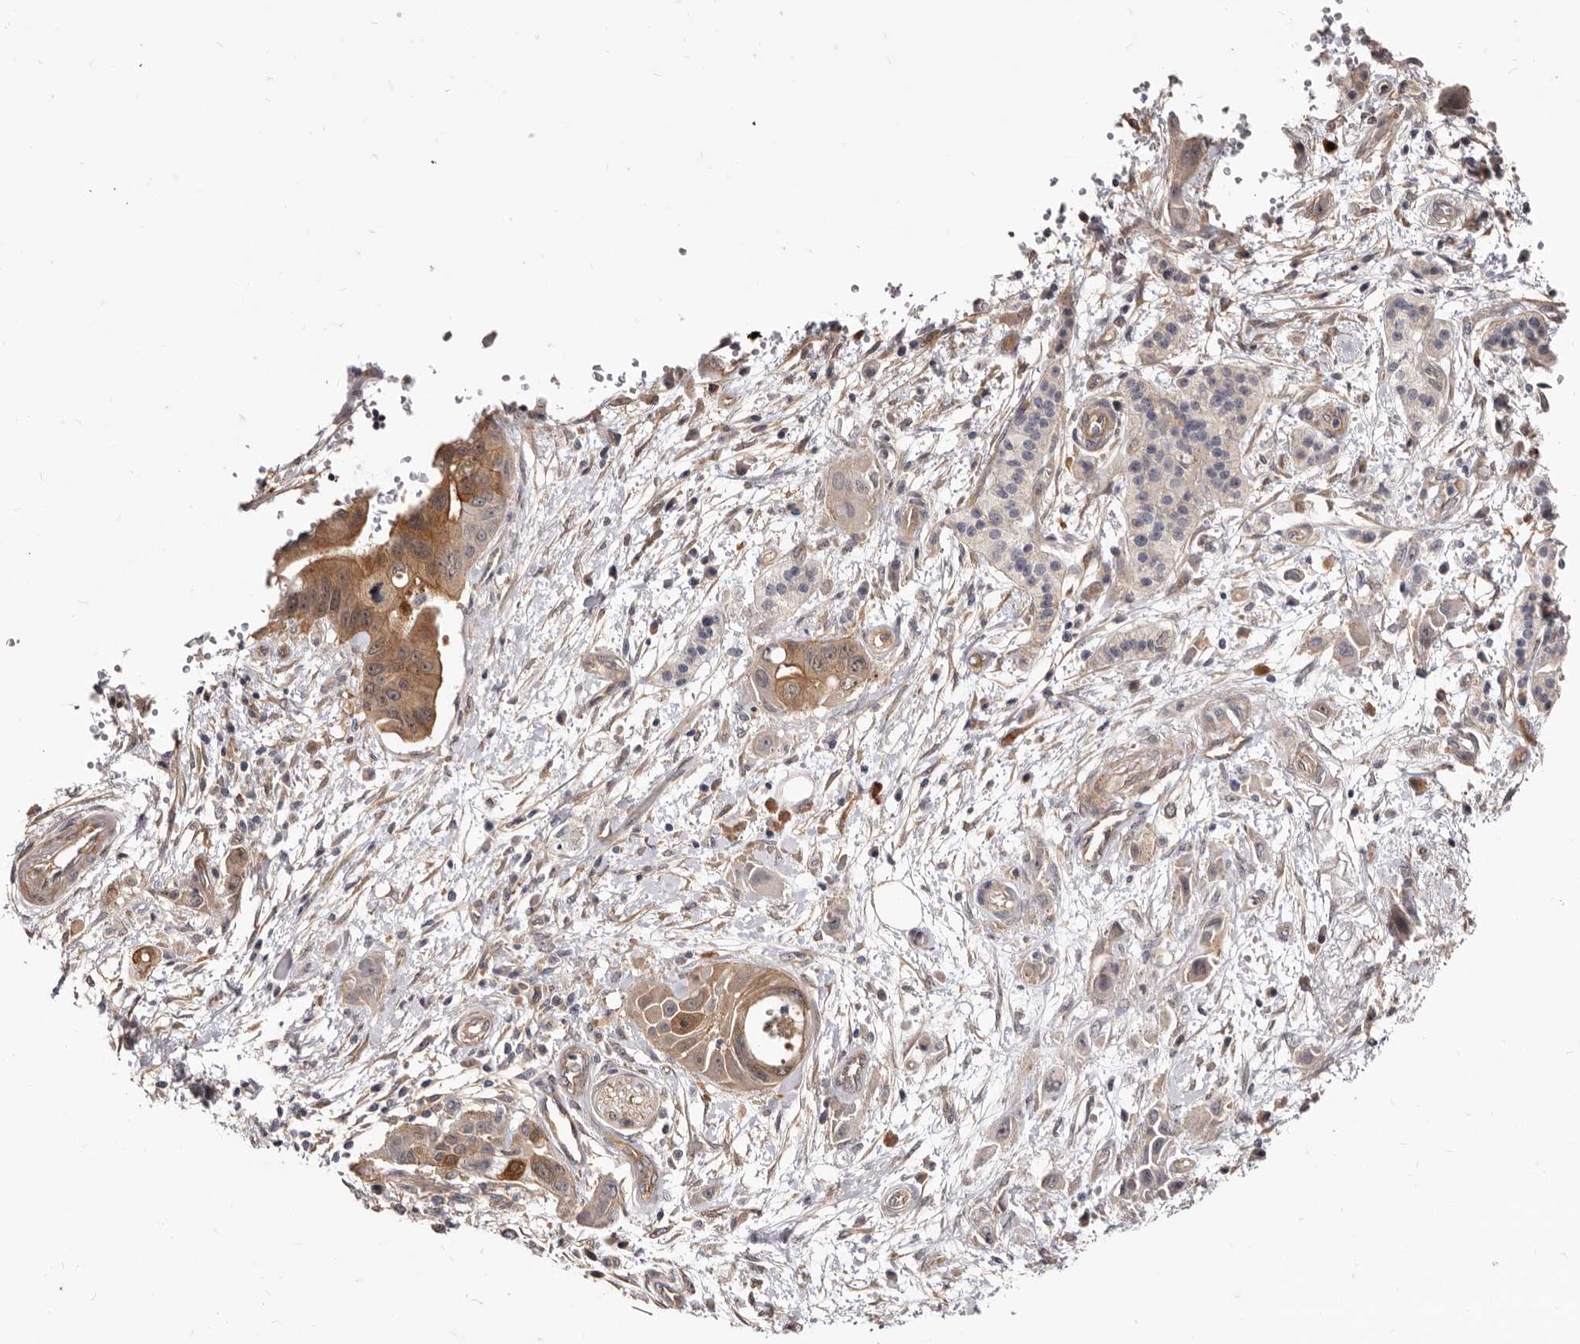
{"staining": {"intensity": "moderate", "quantity": "25%-75%", "location": "cytoplasmic/membranous,nuclear"}, "tissue": "pancreatic cancer", "cell_type": "Tumor cells", "image_type": "cancer", "snomed": [{"axis": "morphology", "description": "Adenocarcinoma, NOS"}, {"axis": "topography", "description": "Pancreas"}], "caption": "Approximately 25%-75% of tumor cells in pancreatic cancer (adenocarcinoma) show moderate cytoplasmic/membranous and nuclear protein staining as visualized by brown immunohistochemical staining.", "gene": "GPATCH4", "patient": {"sex": "female", "age": 73}}